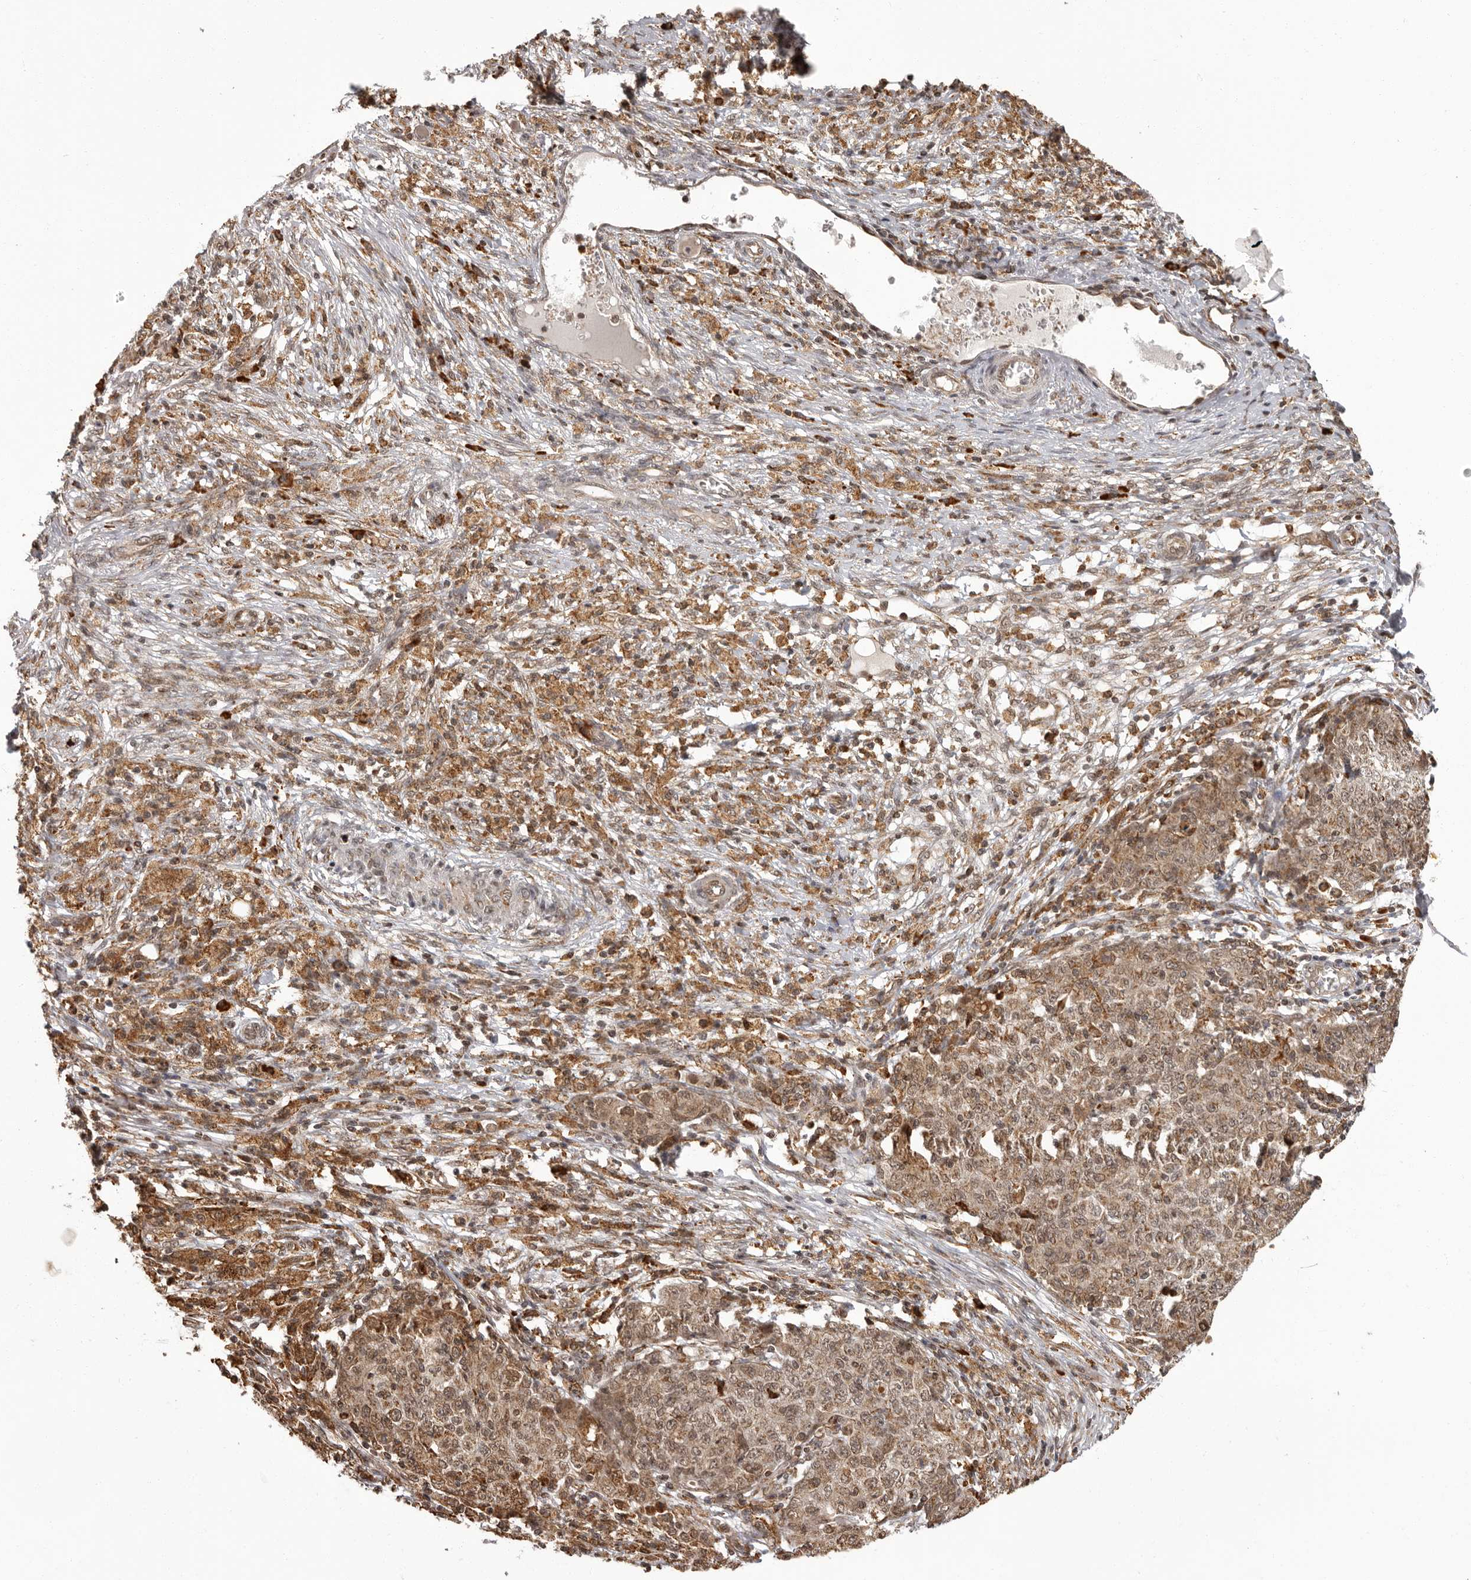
{"staining": {"intensity": "moderate", "quantity": ">75%", "location": "cytoplasmic/membranous,nuclear"}, "tissue": "ovarian cancer", "cell_type": "Tumor cells", "image_type": "cancer", "snomed": [{"axis": "morphology", "description": "Carcinoma, endometroid"}, {"axis": "topography", "description": "Ovary"}], "caption": "Human ovarian endometroid carcinoma stained with a protein marker displays moderate staining in tumor cells.", "gene": "IL32", "patient": {"sex": "female", "age": 42}}